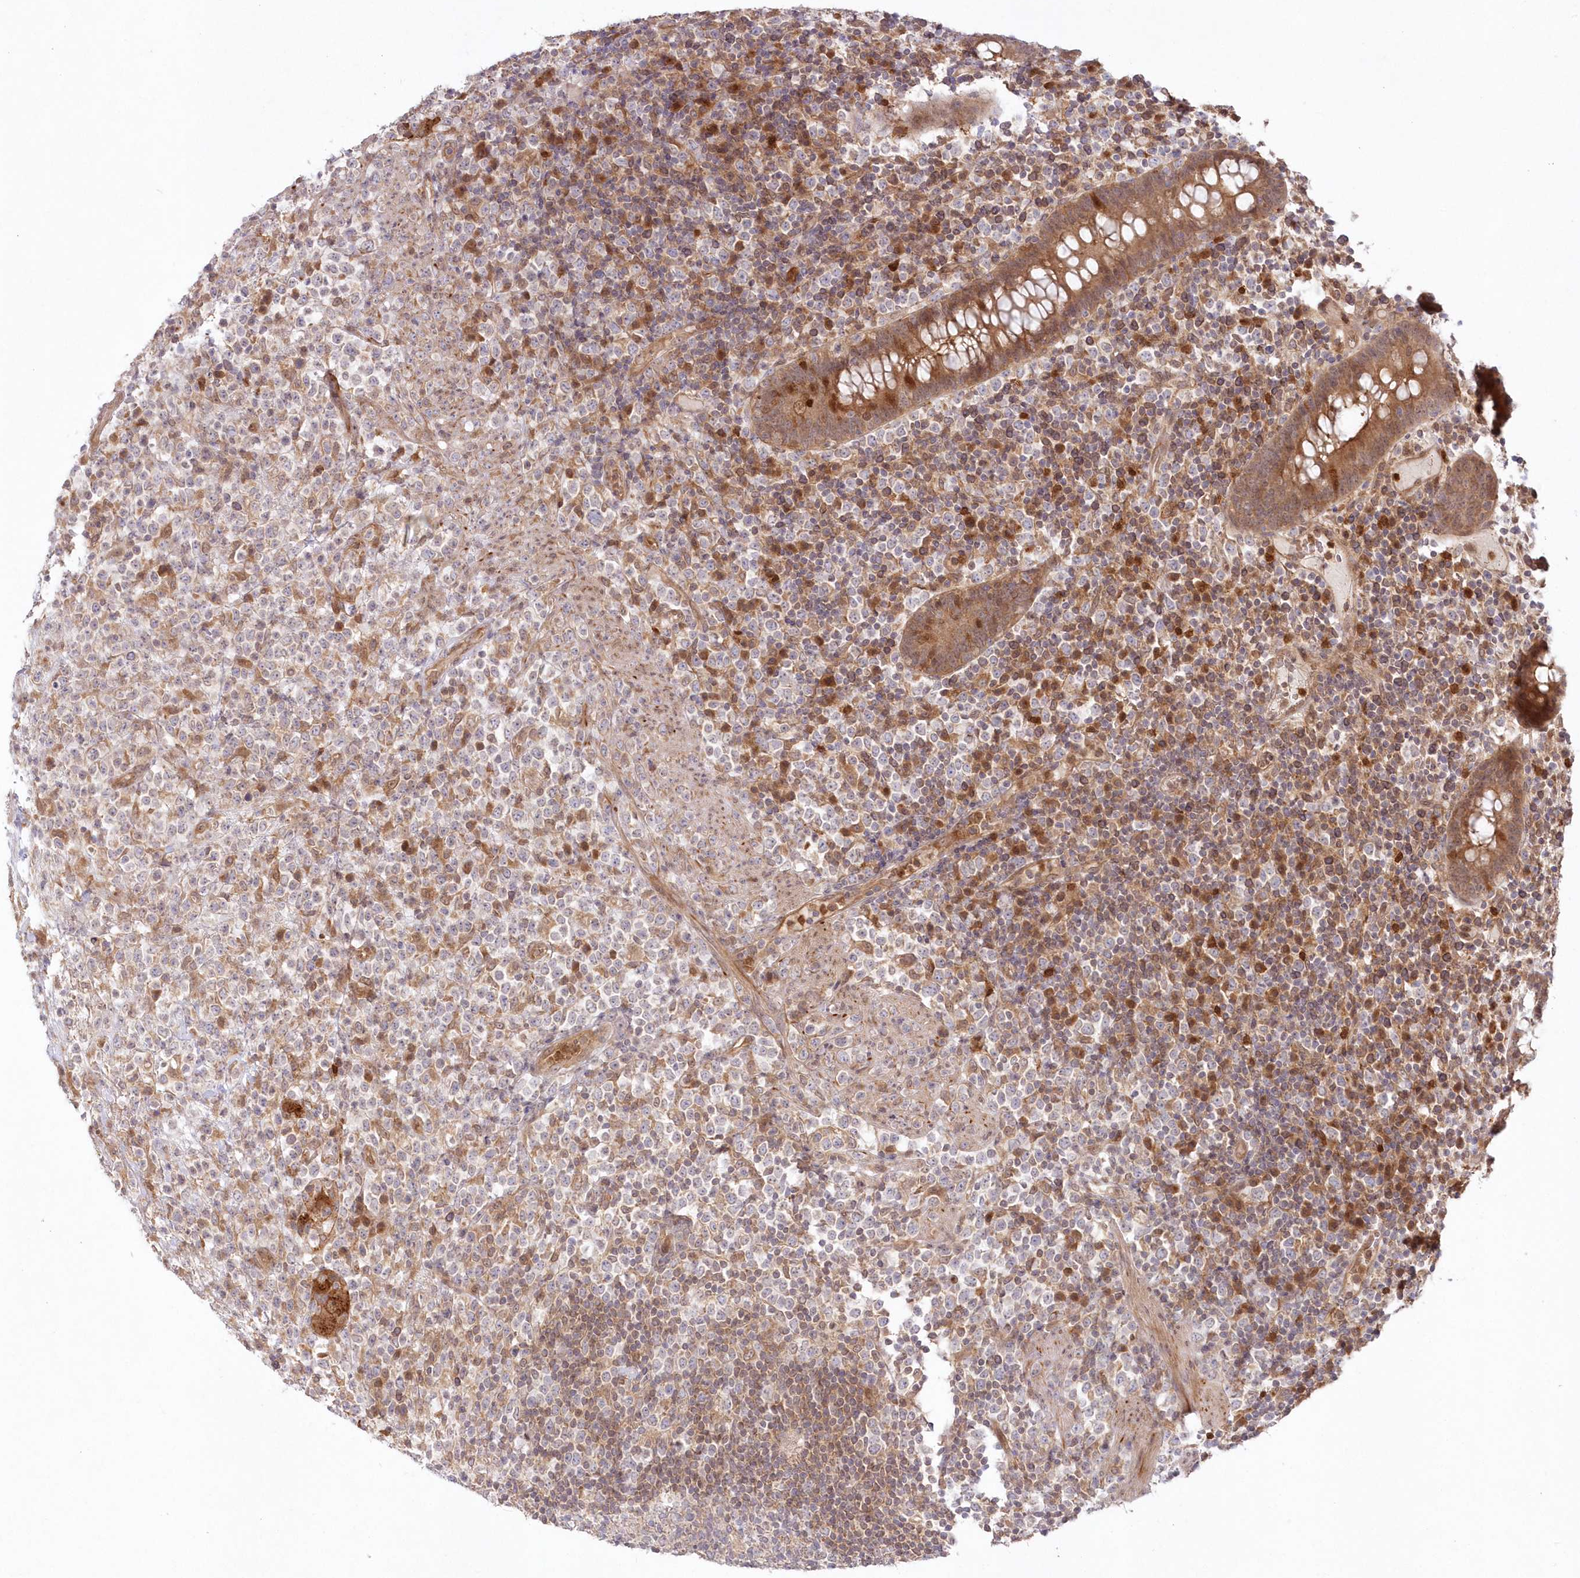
{"staining": {"intensity": "negative", "quantity": "none", "location": "none"}, "tissue": "lymphoma", "cell_type": "Tumor cells", "image_type": "cancer", "snomed": [{"axis": "morphology", "description": "Malignant lymphoma, non-Hodgkin's type, High grade"}, {"axis": "topography", "description": "Colon"}], "caption": "IHC photomicrograph of neoplastic tissue: lymphoma stained with DAB reveals no significant protein expression in tumor cells.", "gene": "GBE1", "patient": {"sex": "female", "age": 53}}